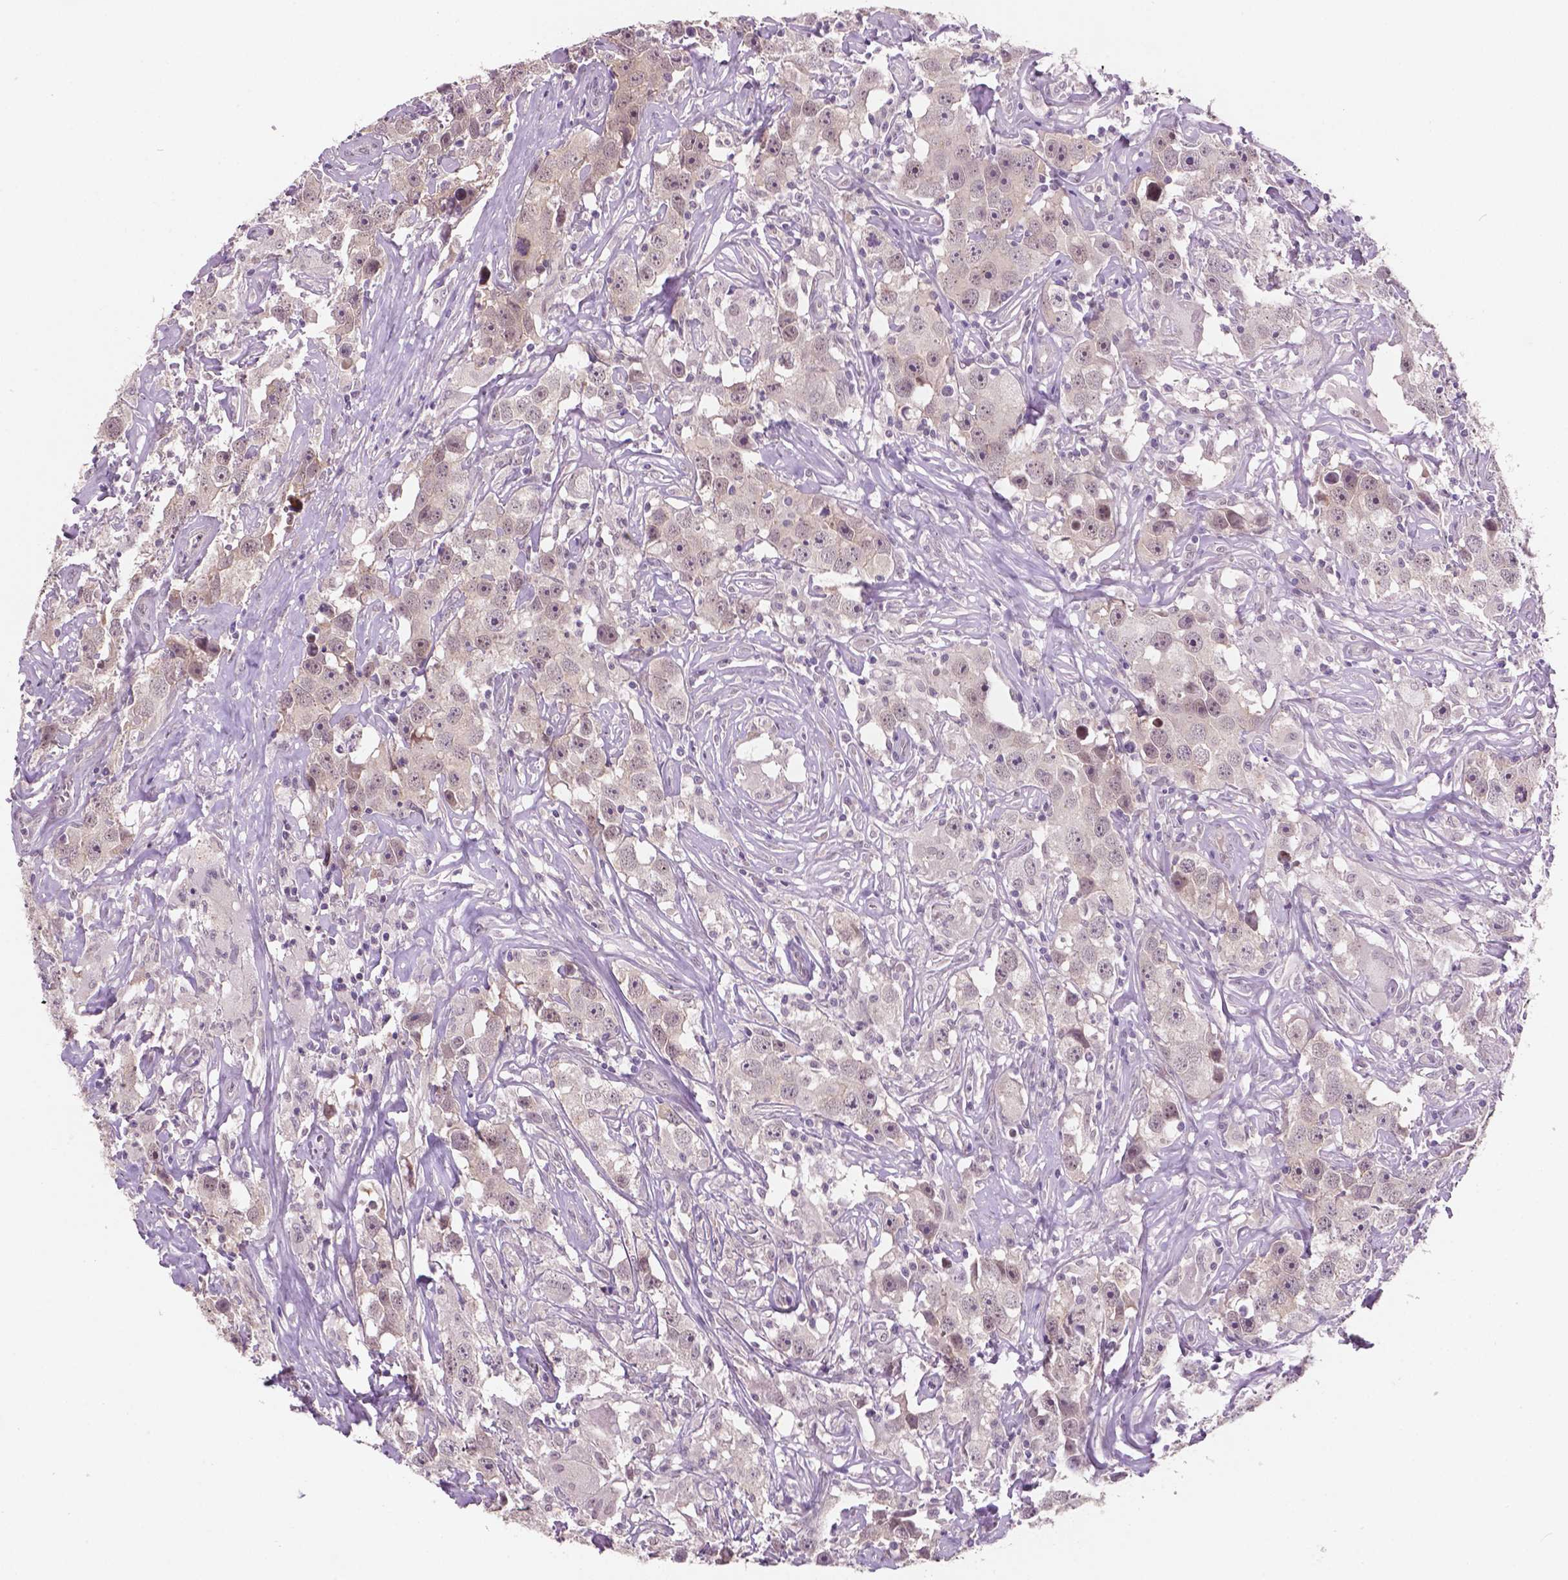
{"staining": {"intensity": "negative", "quantity": "none", "location": "none"}, "tissue": "testis cancer", "cell_type": "Tumor cells", "image_type": "cancer", "snomed": [{"axis": "morphology", "description": "Seminoma, NOS"}, {"axis": "topography", "description": "Testis"}], "caption": "Immunohistochemistry micrograph of human seminoma (testis) stained for a protein (brown), which exhibits no expression in tumor cells.", "gene": "GXYLT2", "patient": {"sex": "male", "age": 49}}